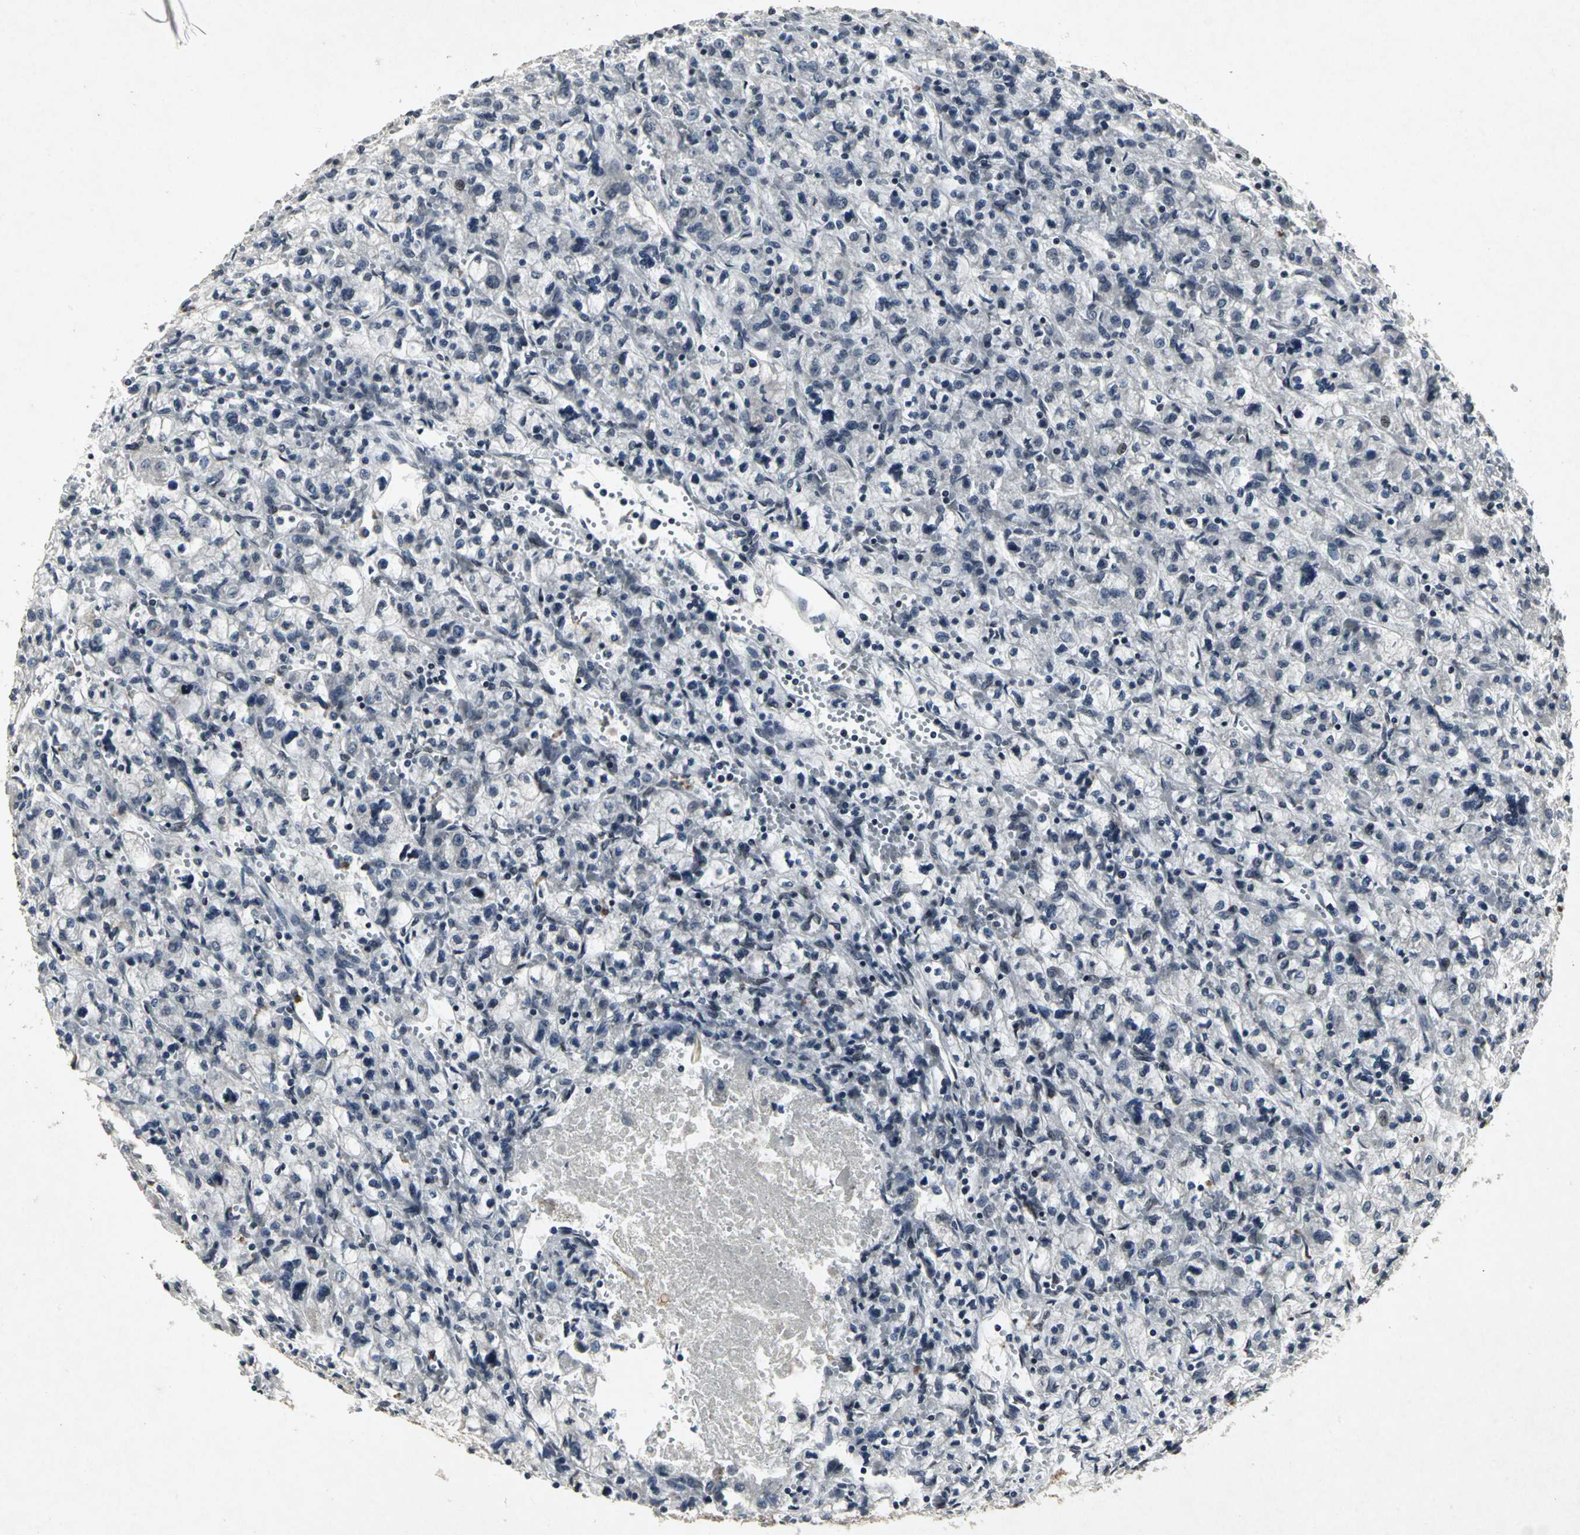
{"staining": {"intensity": "moderate", "quantity": "<25%", "location": "cytoplasmic/membranous"}, "tissue": "renal cancer", "cell_type": "Tumor cells", "image_type": "cancer", "snomed": [{"axis": "morphology", "description": "Adenocarcinoma, NOS"}, {"axis": "topography", "description": "Kidney"}], "caption": "Protein staining exhibits moderate cytoplasmic/membranous staining in about <25% of tumor cells in renal cancer (adenocarcinoma).", "gene": "SH2B3", "patient": {"sex": "female", "age": 83}}